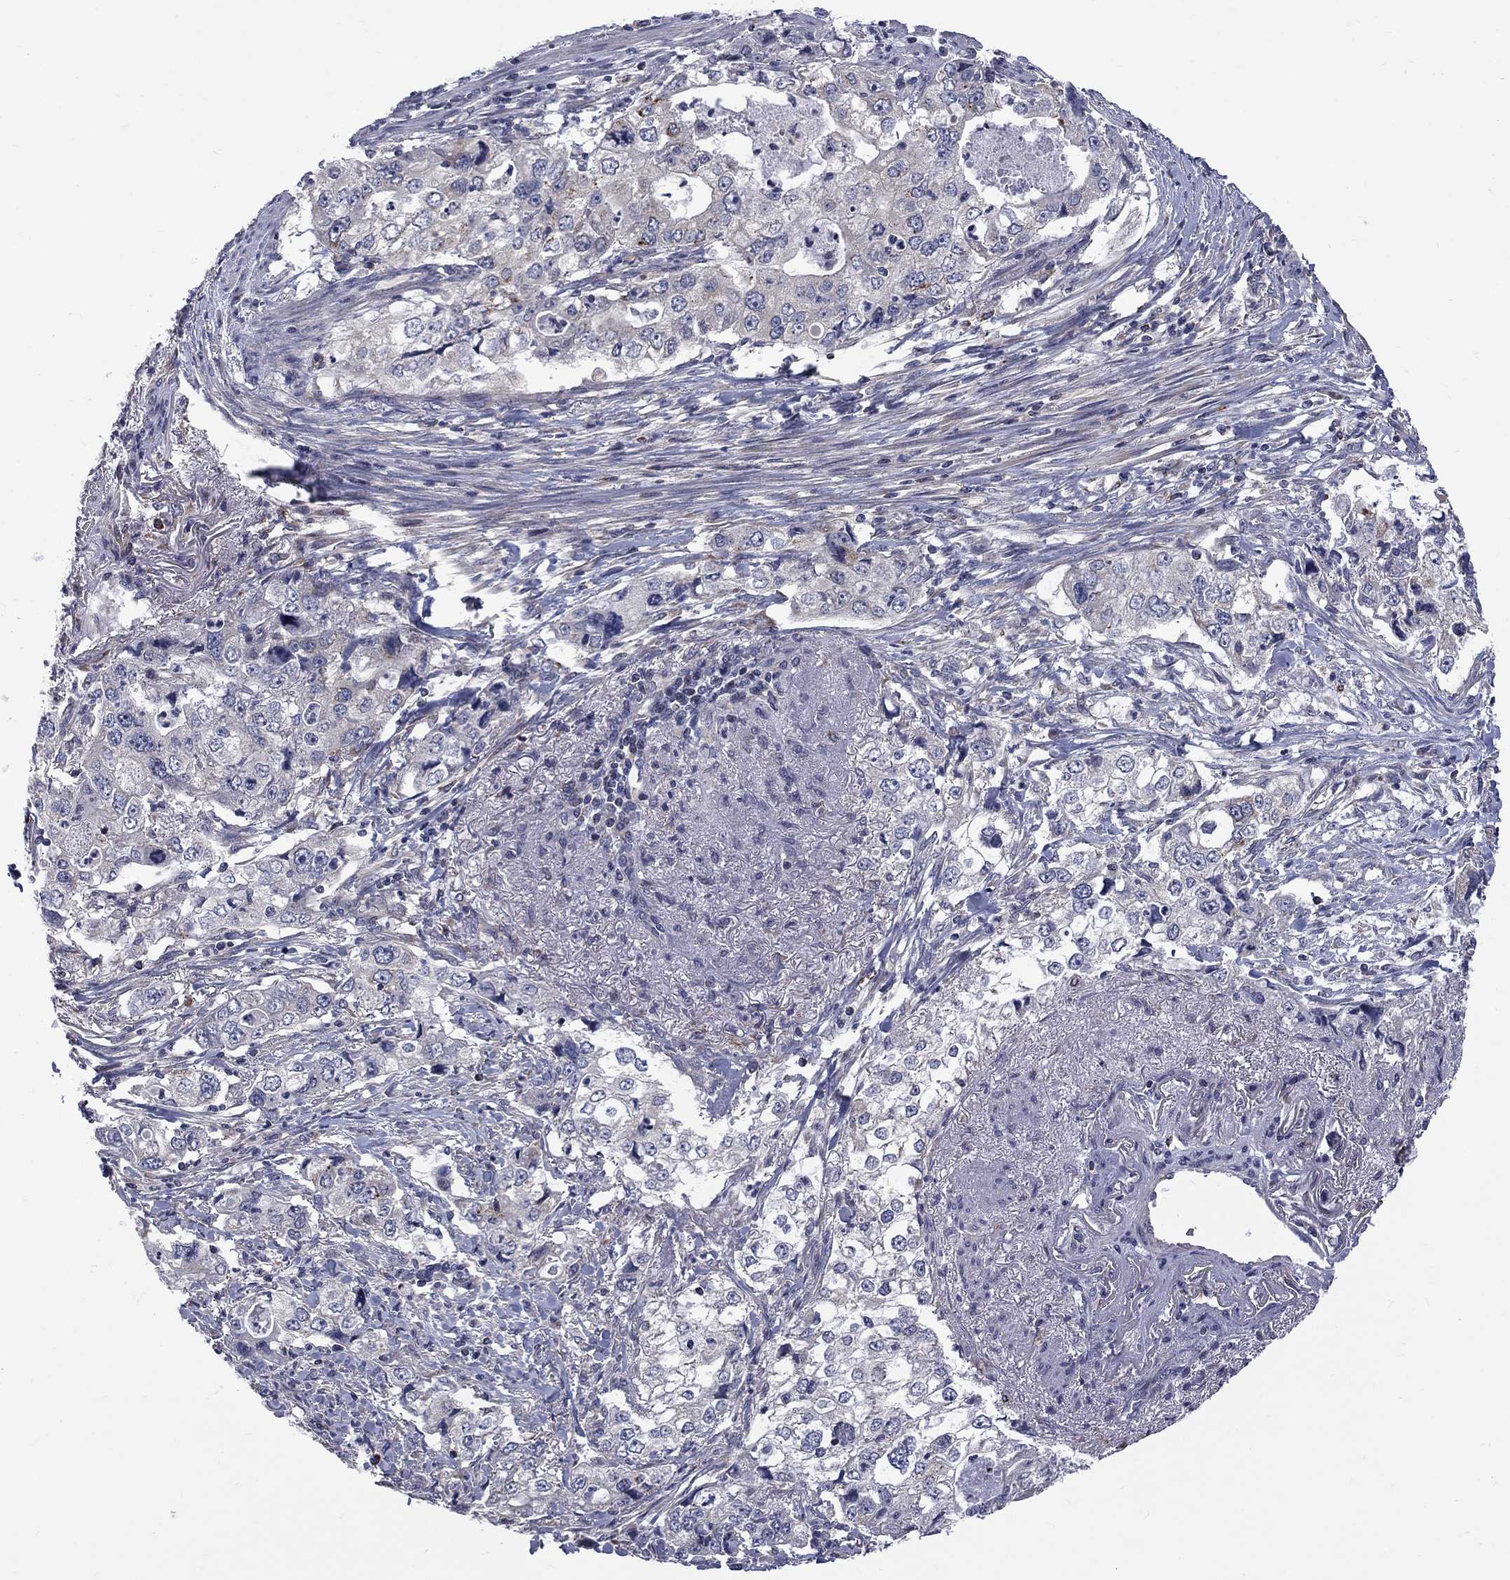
{"staining": {"intensity": "weak", "quantity": "<25%", "location": "cytoplasmic/membranous"}, "tissue": "stomach cancer", "cell_type": "Tumor cells", "image_type": "cancer", "snomed": [{"axis": "morphology", "description": "Adenocarcinoma, NOS"}, {"axis": "topography", "description": "Stomach, upper"}], "caption": "High magnification brightfield microscopy of stomach adenocarcinoma stained with DAB (3,3'-diaminobenzidine) (brown) and counterstained with hematoxylin (blue): tumor cells show no significant expression.", "gene": "SH2B1", "patient": {"sex": "male", "age": 75}}